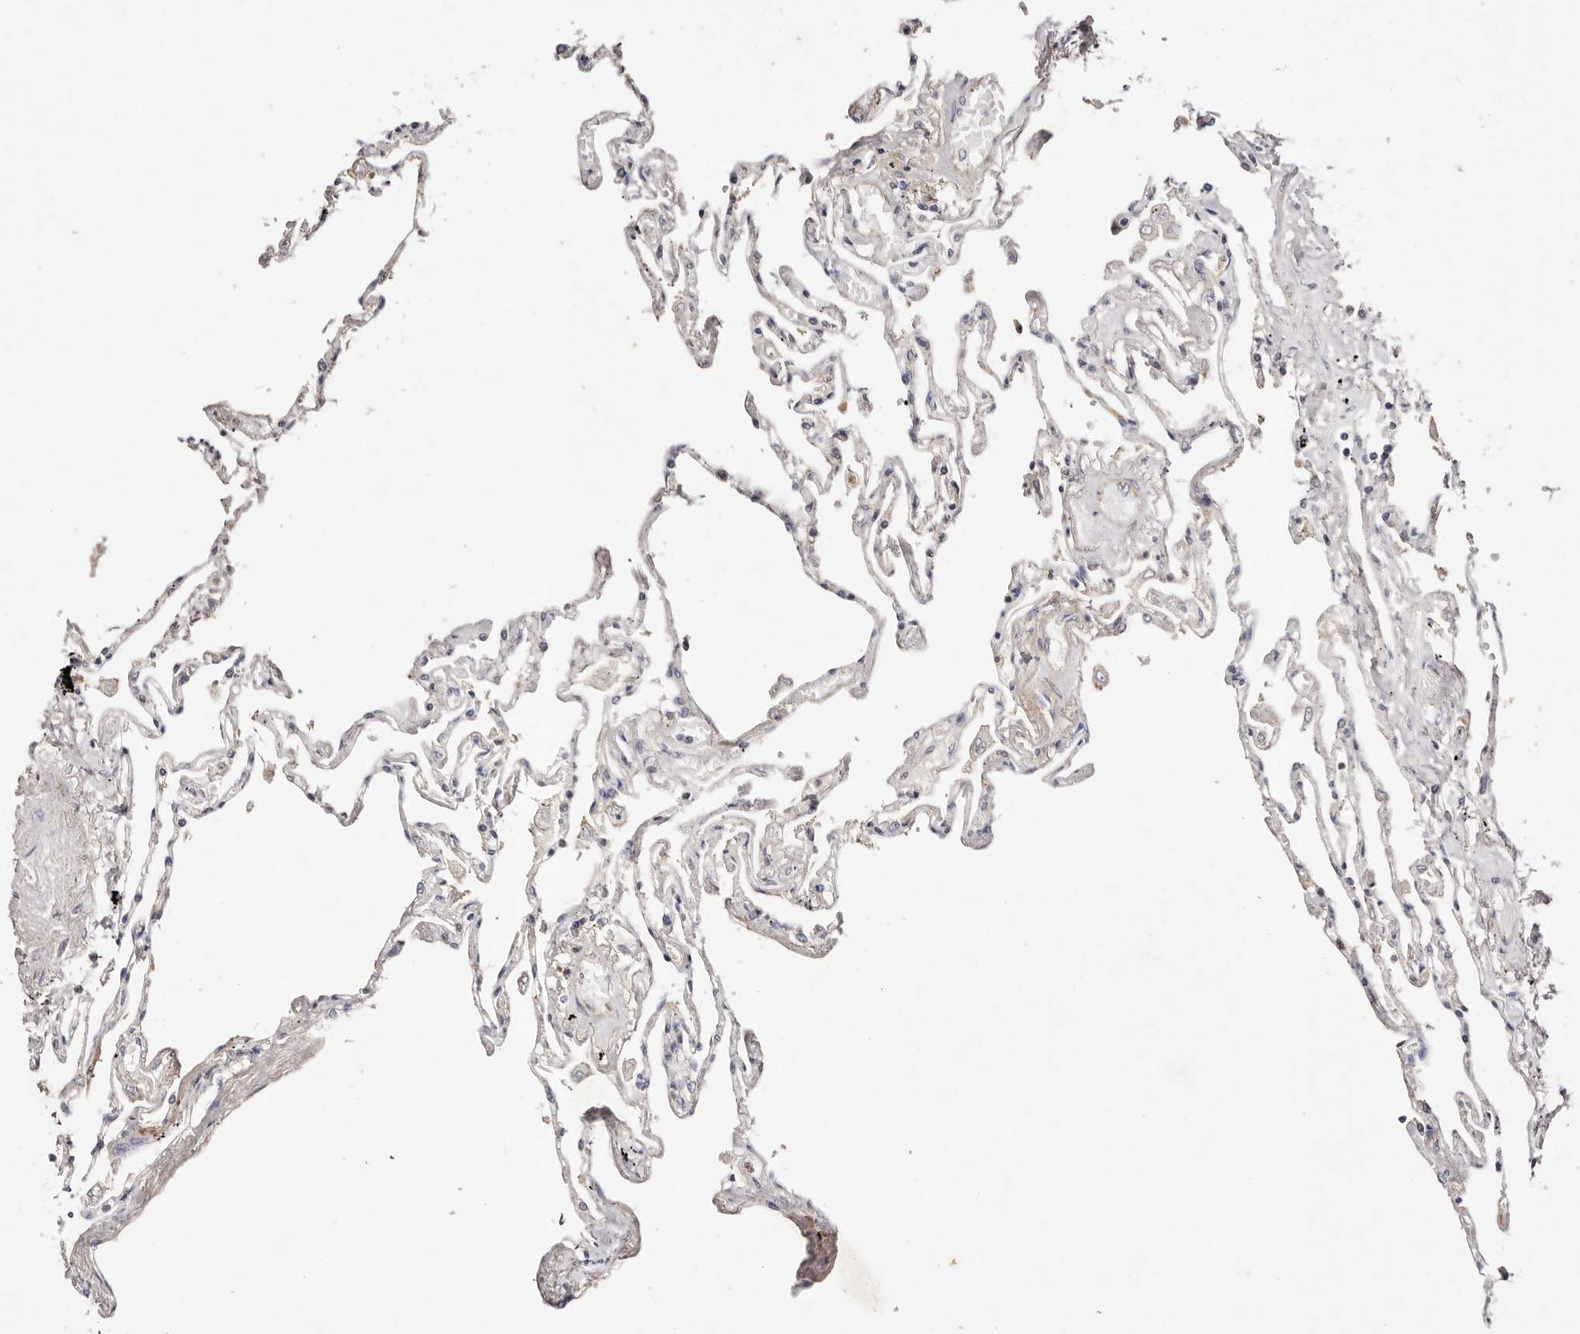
{"staining": {"intensity": "negative", "quantity": "none", "location": "none"}, "tissue": "lung", "cell_type": "Alveolar cells", "image_type": "normal", "snomed": [{"axis": "morphology", "description": "Normal tissue, NOS"}, {"axis": "topography", "description": "Lung"}], "caption": "This is an IHC micrograph of unremarkable lung. There is no expression in alveolar cells.", "gene": "SLC35B2", "patient": {"sex": "female", "age": 67}}